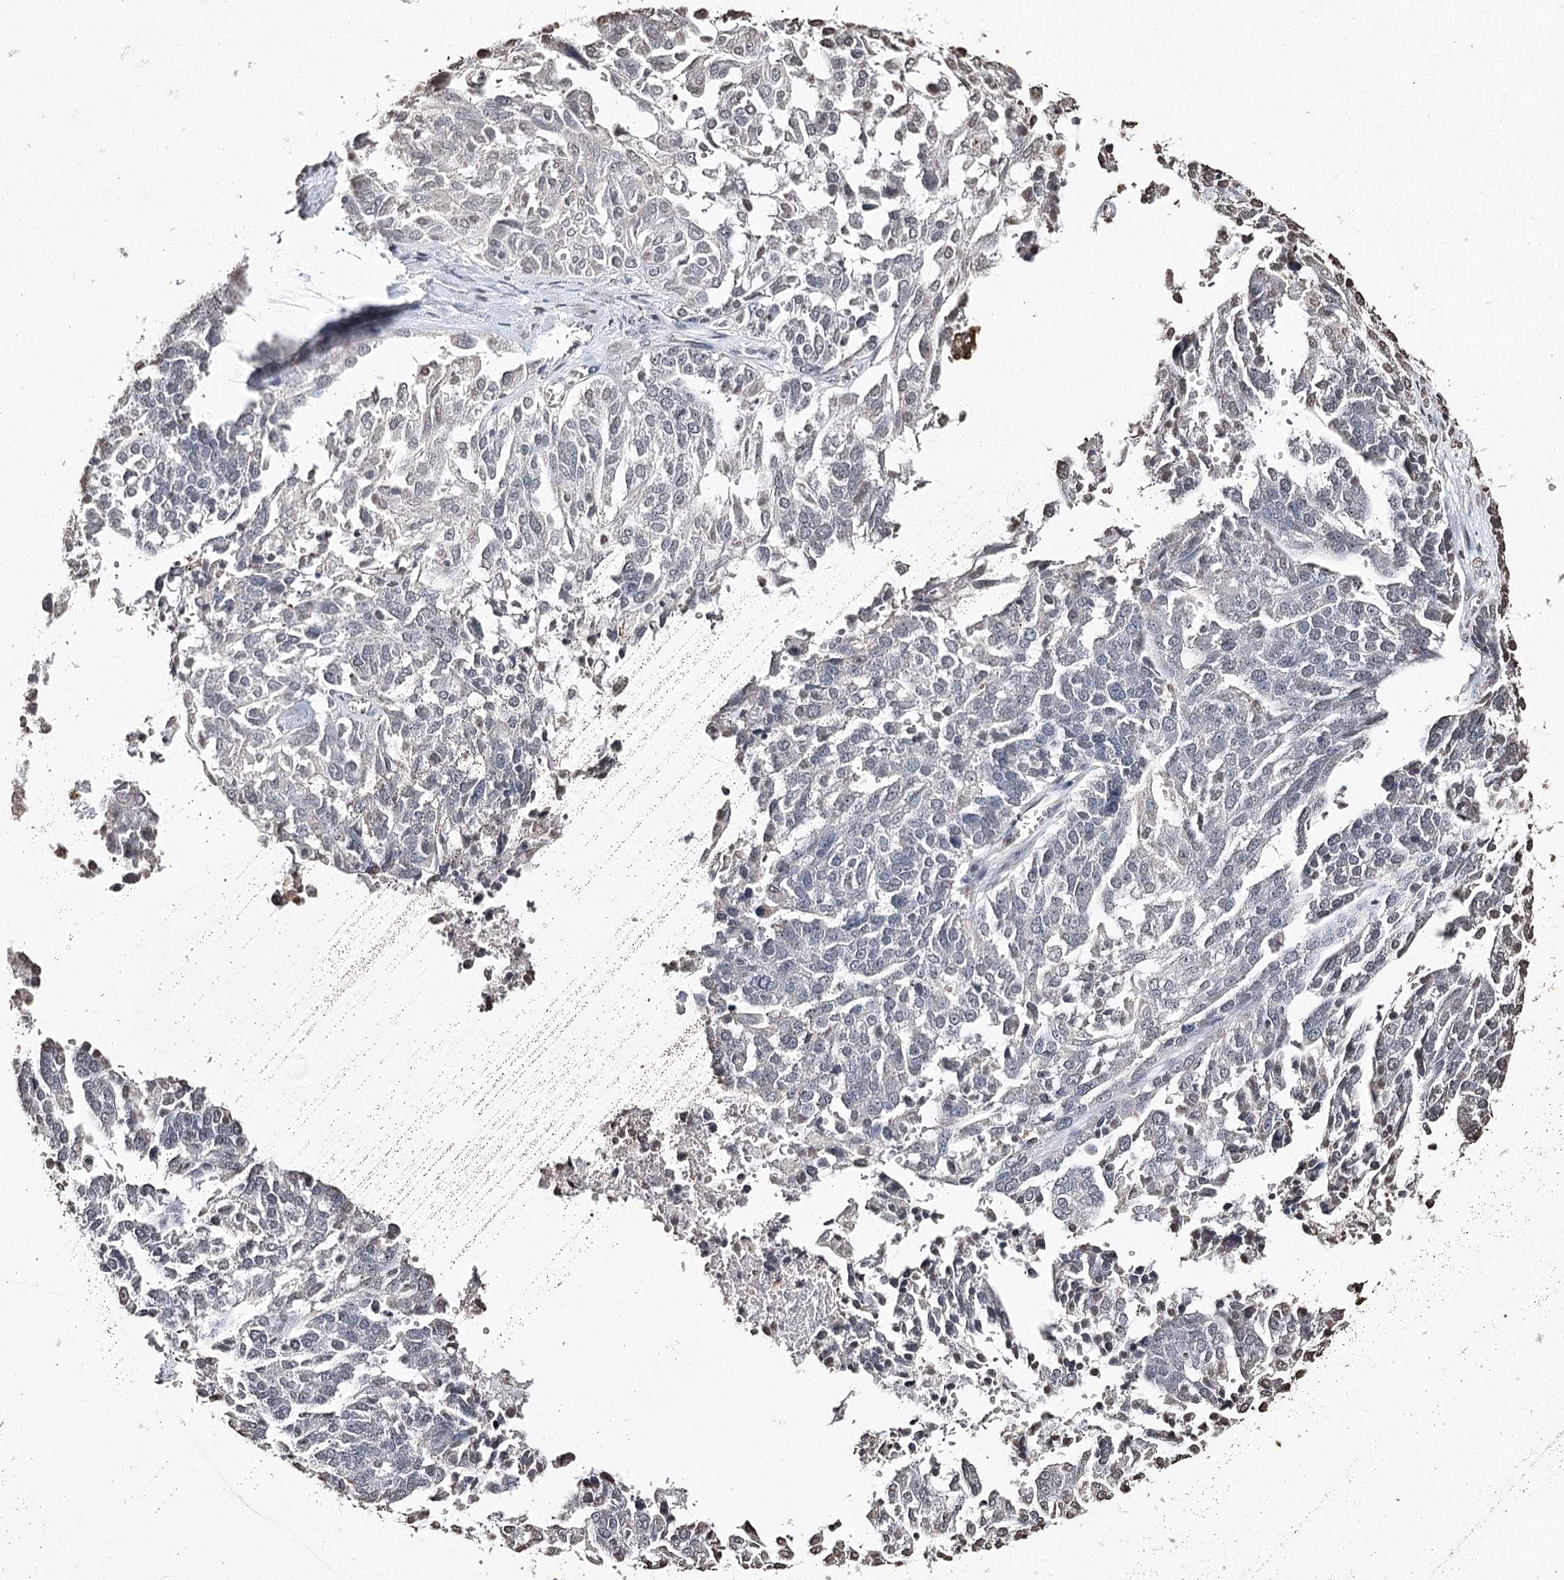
{"staining": {"intensity": "negative", "quantity": "none", "location": "none"}, "tissue": "ovarian cancer", "cell_type": "Tumor cells", "image_type": "cancer", "snomed": [{"axis": "morphology", "description": "Cystadenocarcinoma, serous, NOS"}, {"axis": "topography", "description": "Ovary"}], "caption": "Immunohistochemistry photomicrograph of neoplastic tissue: ovarian cancer stained with DAB reveals no significant protein positivity in tumor cells. Brightfield microscopy of immunohistochemistry (IHC) stained with DAB (3,3'-diaminobenzidine) (brown) and hematoxylin (blue), captured at high magnification.", "gene": "DMXL1", "patient": {"sex": "female", "age": 44}}